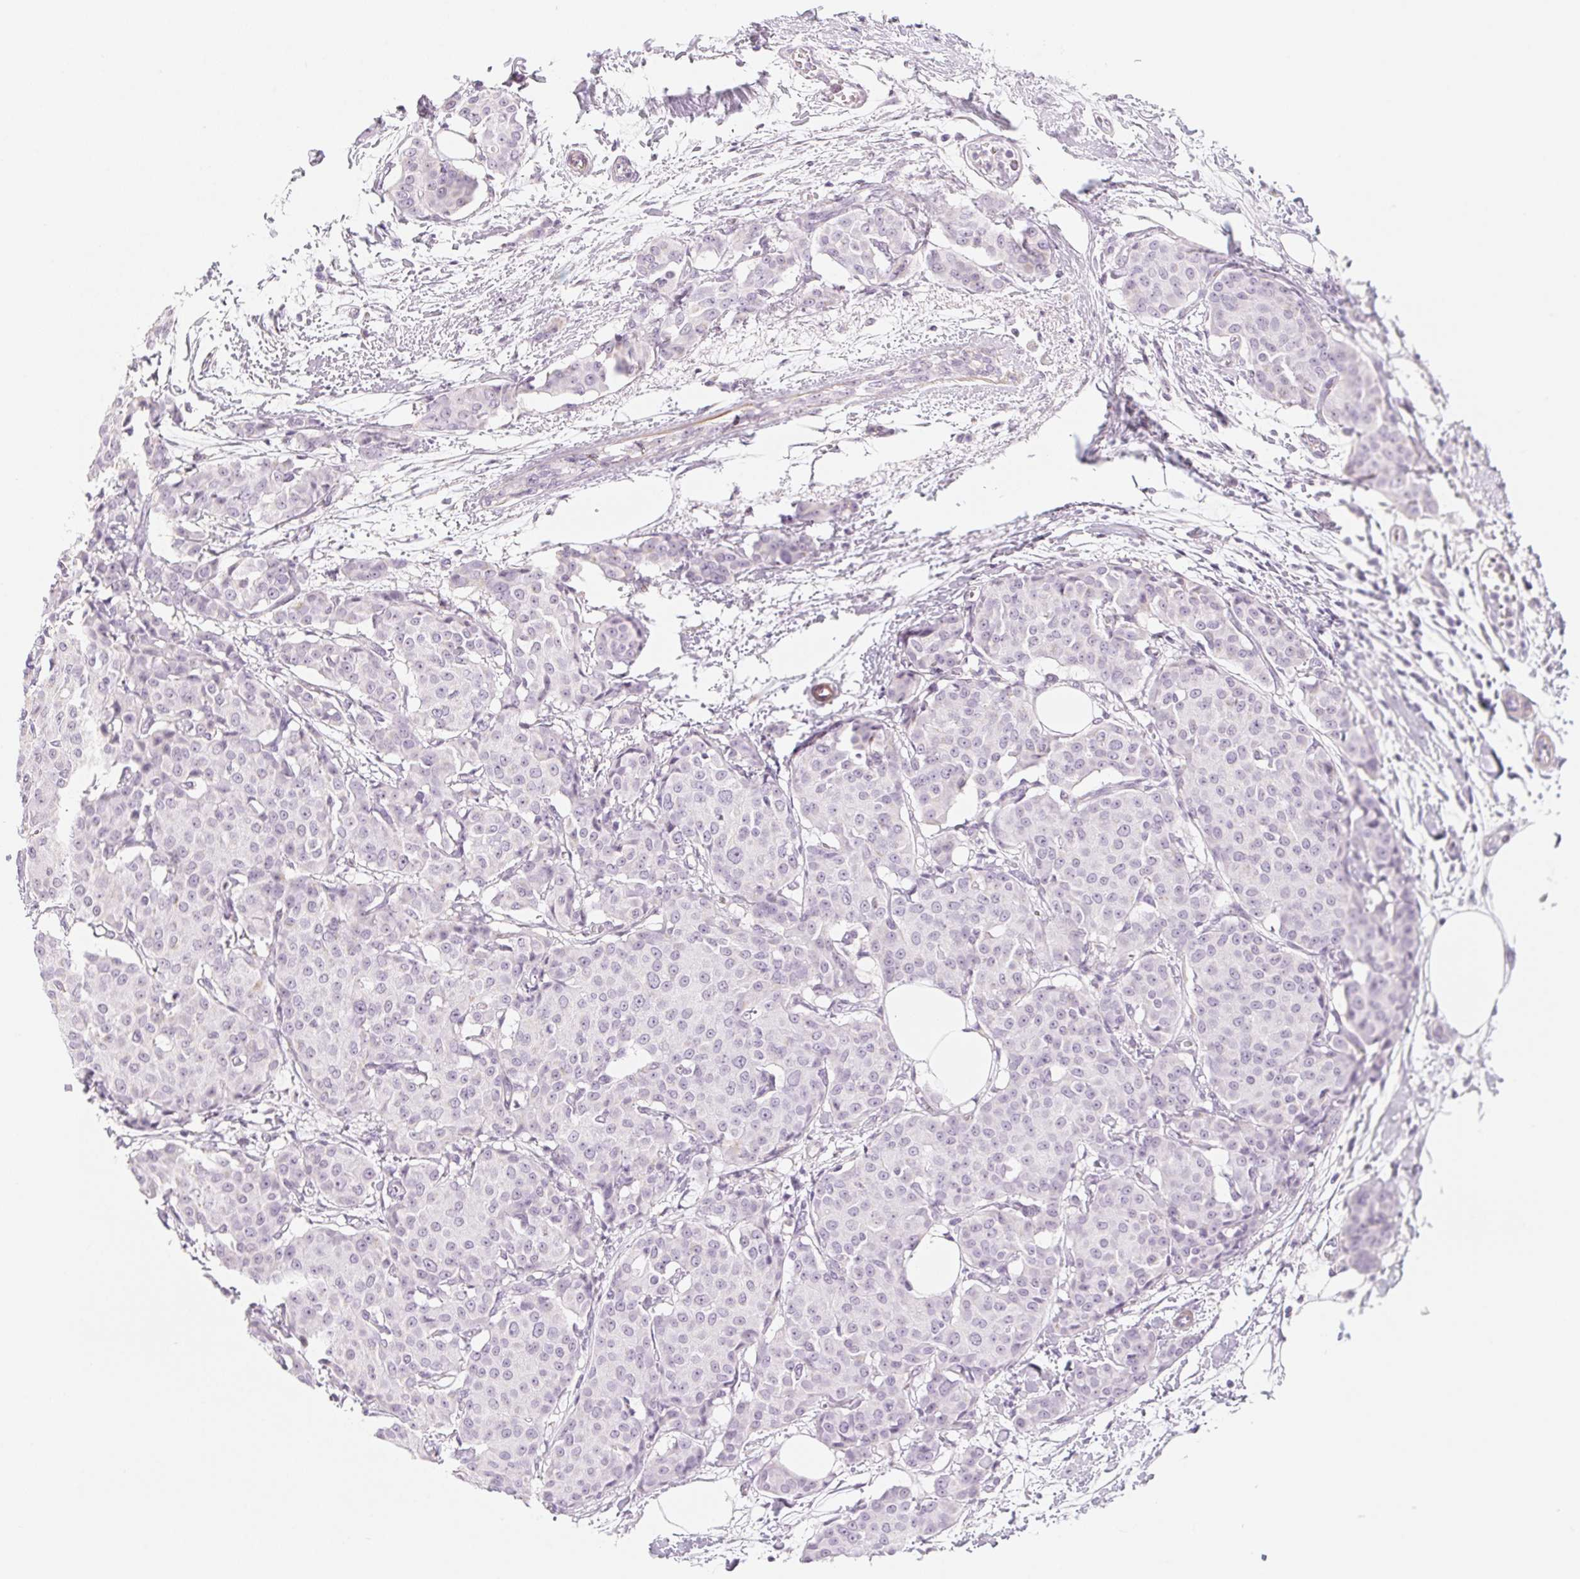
{"staining": {"intensity": "negative", "quantity": "none", "location": "none"}, "tissue": "breast cancer", "cell_type": "Tumor cells", "image_type": "cancer", "snomed": [{"axis": "morphology", "description": "Duct carcinoma"}, {"axis": "topography", "description": "Breast"}], "caption": "Tumor cells are negative for protein expression in human breast infiltrating ductal carcinoma.", "gene": "PRPH", "patient": {"sex": "female", "age": 91}}